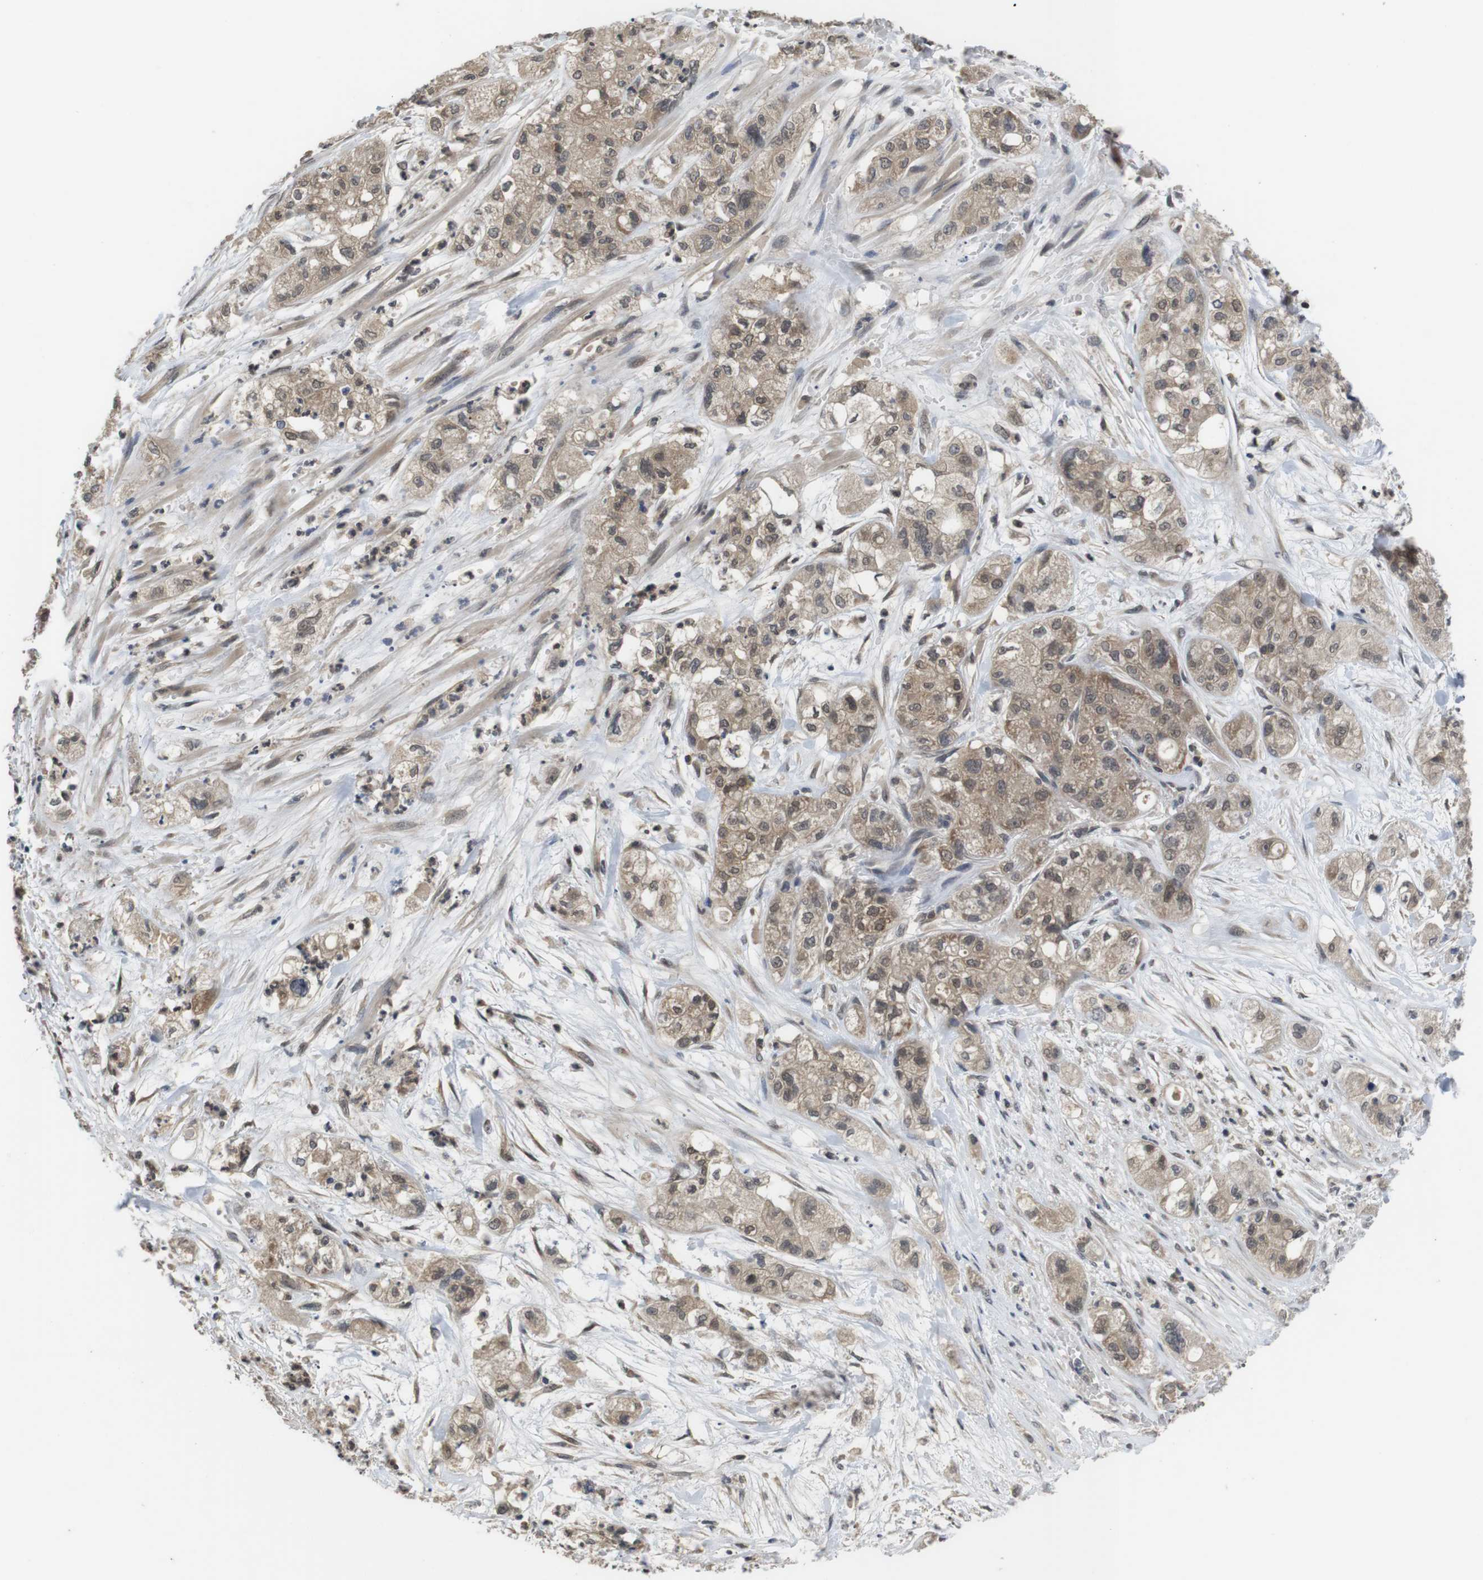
{"staining": {"intensity": "weak", "quantity": ">75%", "location": "cytoplasmic/membranous,nuclear"}, "tissue": "pancreatic cancer", "cell_type": "Tumor cells", "image_type": "cancer", "snomed": [{"axis": "morphology", "description": "Adenocarcinoma, NOS"}, {"axis": "topography", "description": "Pancreas"}], "caption": "IHC of human pancreatic cancer demonstrates low levels of weak cytoplasmic/membranous and nuclear staining in approximately >75% of tumor cells.", "gene": "FADD", "patient": {"sex": "female", "age": 78}}